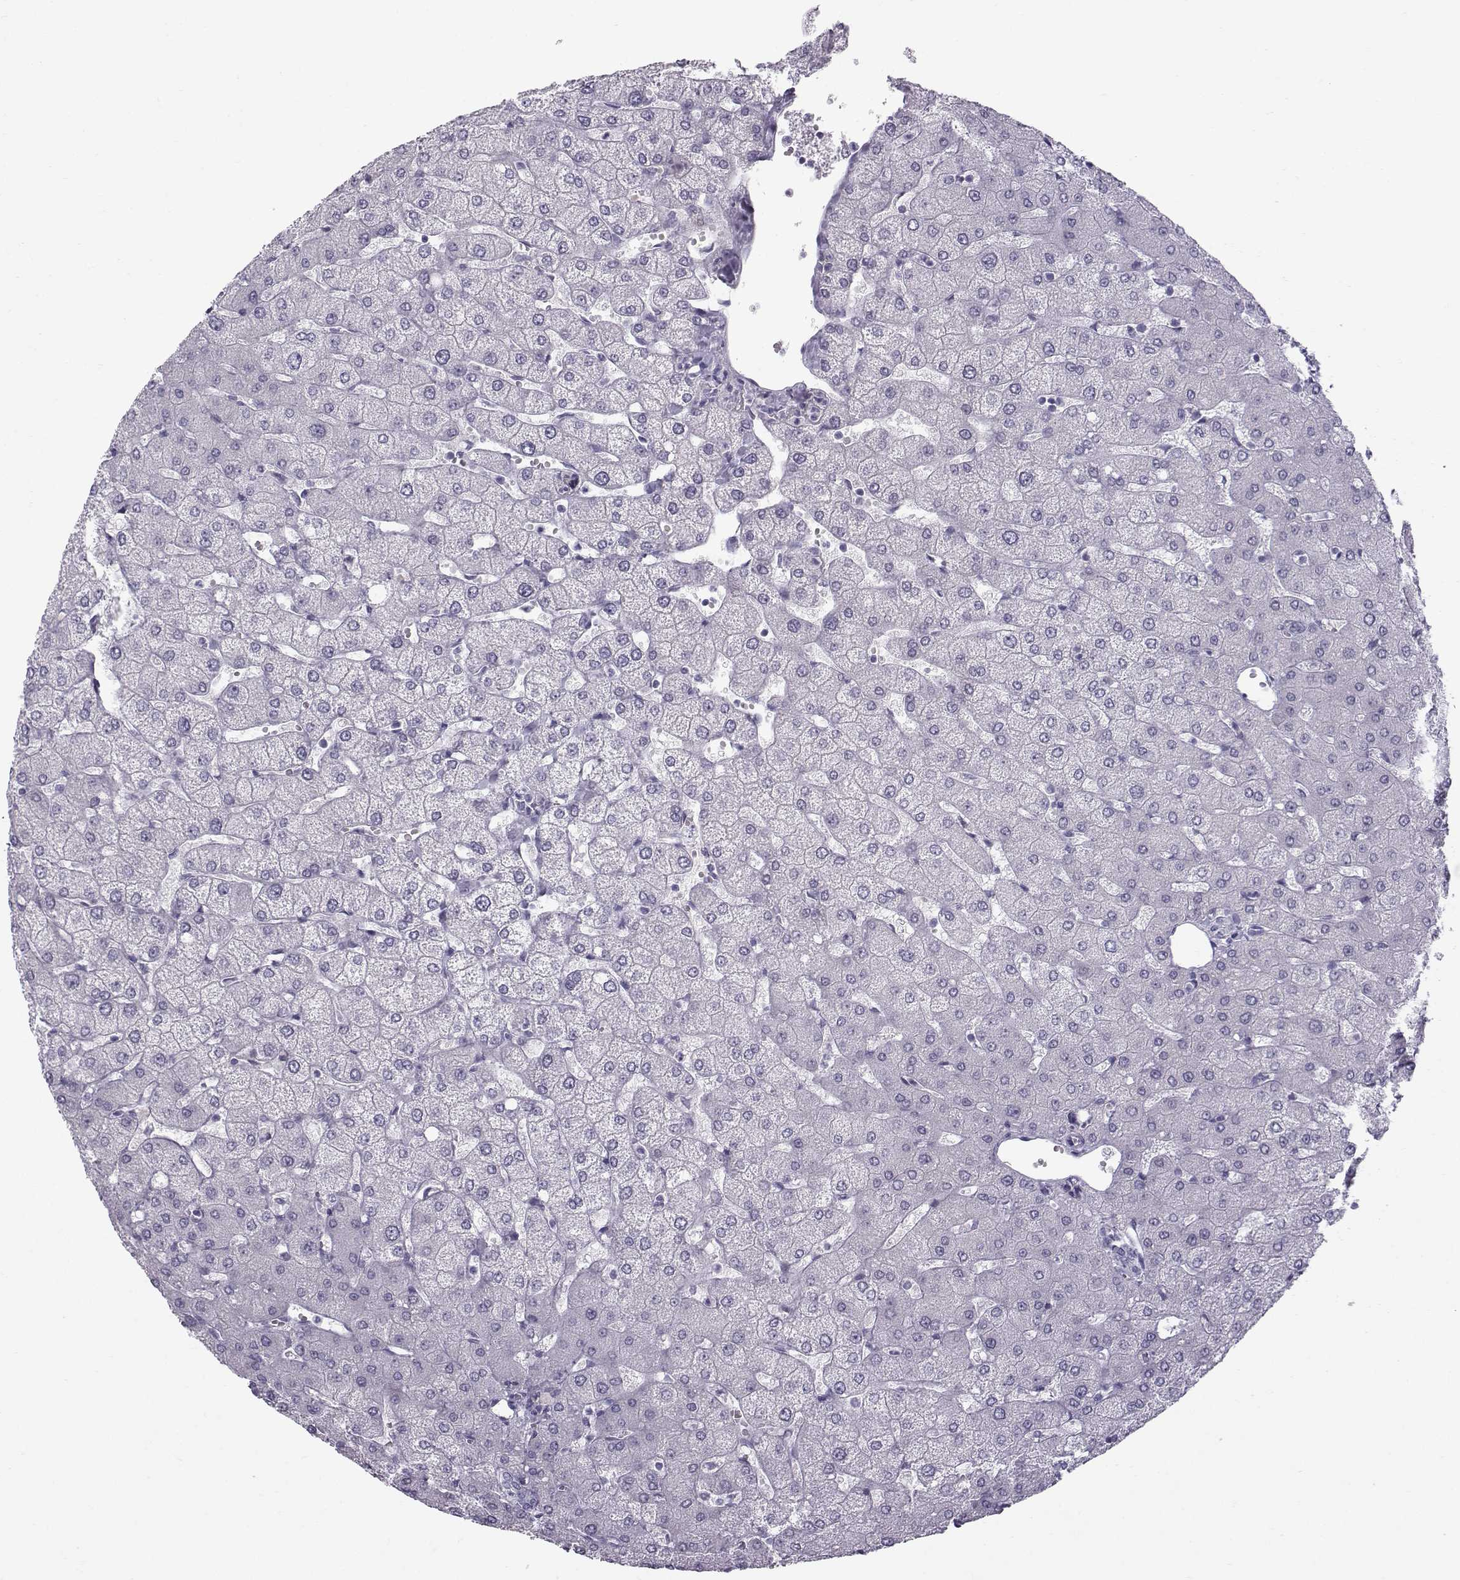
{"staining": {"intensity": "negative", "quantity": "none", "location": "none"}, "tissue": "liver", "cell_type": "Cholangiocytes", "image_type": "normal", "snomed": [{"axis": "morphology", "description": "Normal tissue, NOS"}, {"axis": "topography", "description": "Liver"}], "caption": "DAB (3,3'-diaminobenzidine) immunohistochemical staining of unremarkable human liver shows no significant expression in cholangiocytes. The staining is performed using DAB (3,3'-diaminobenzidine) brown chromogen with nuclei counter-stained in using hematoxylin.", "gene": "DMRT3", "patient": {"sex": "female", "age": 54}}